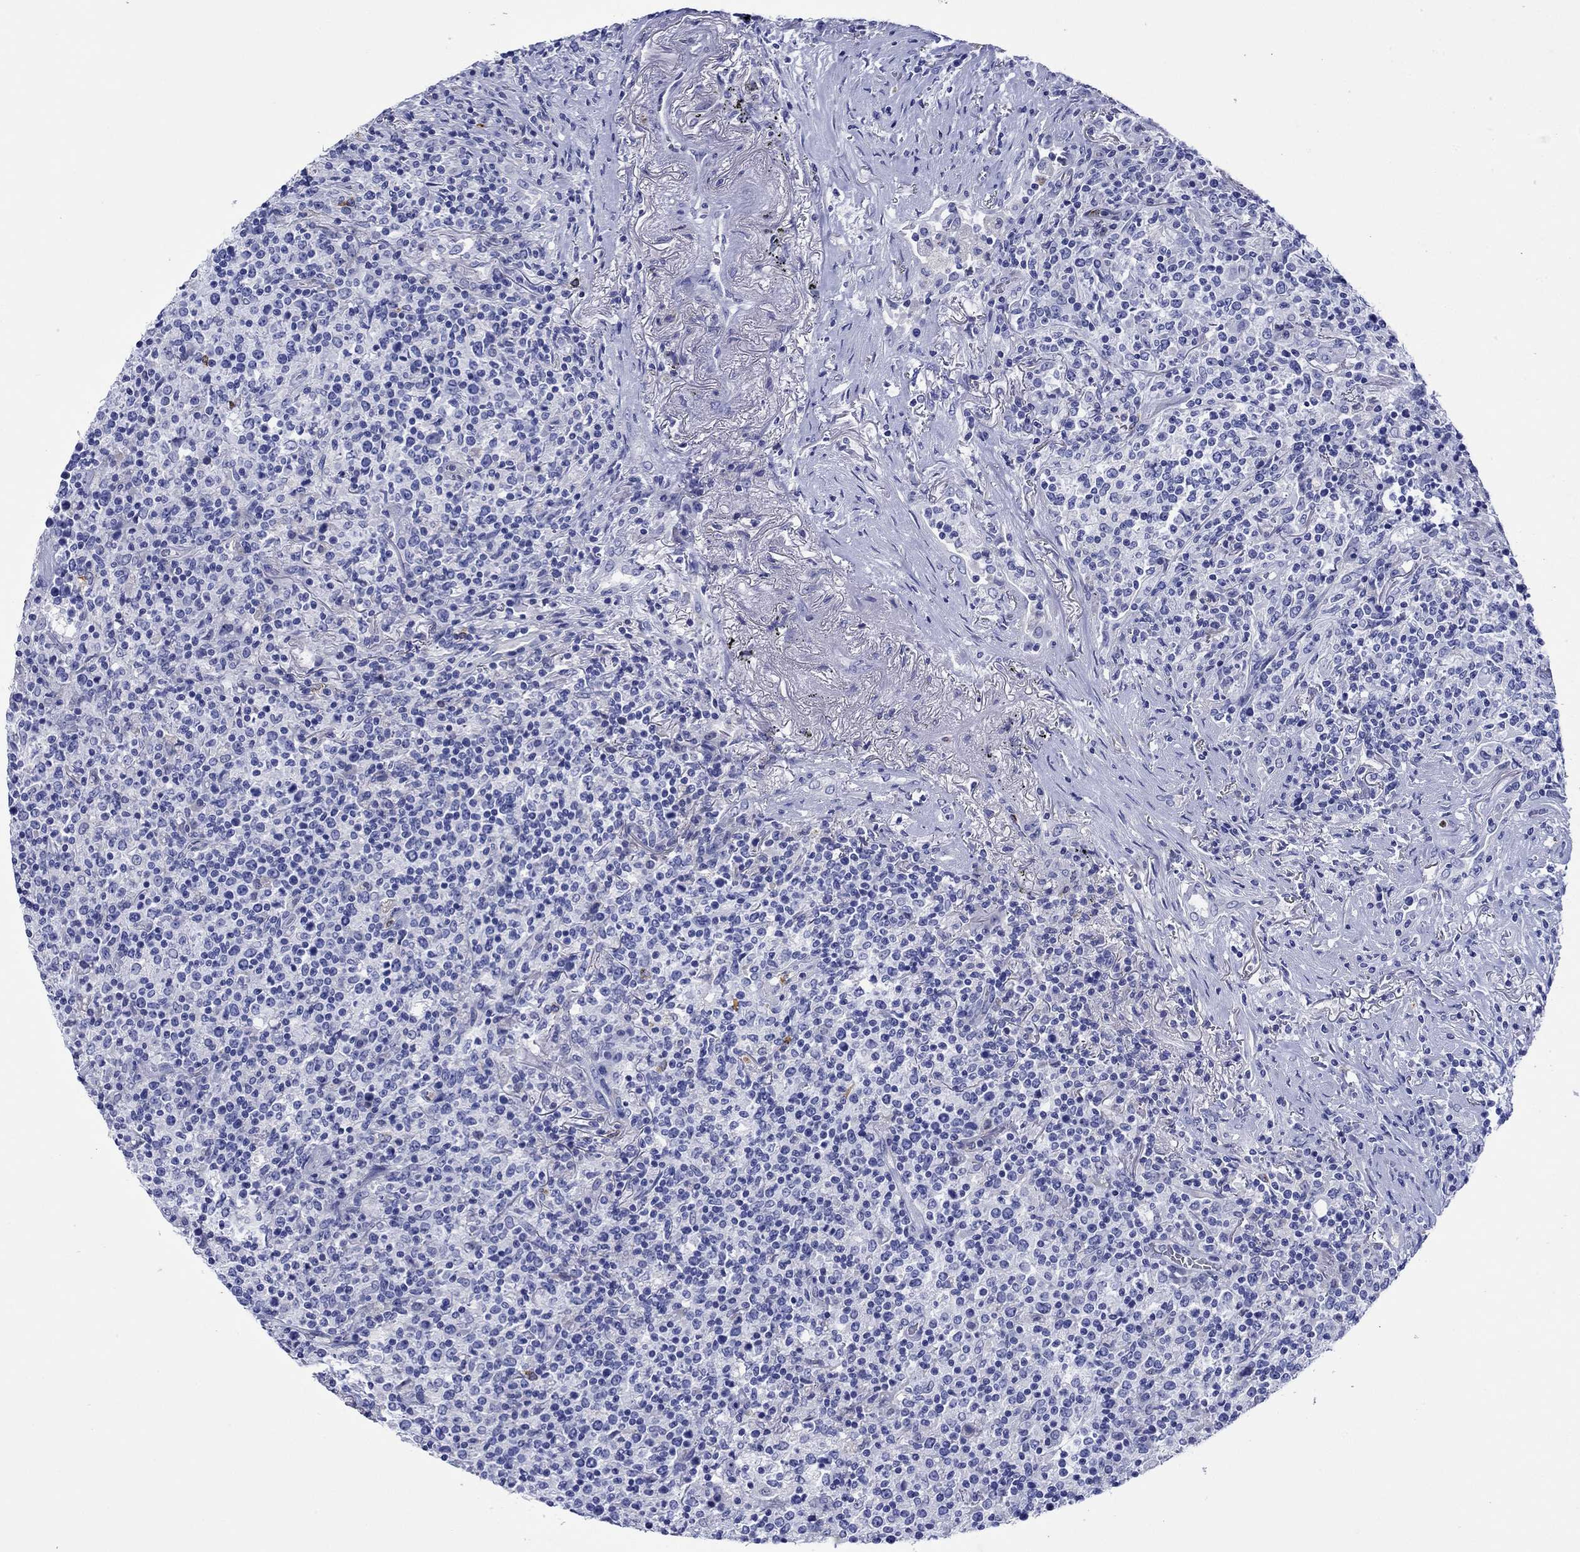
{"staining": {"intensity": "negative", "quantity": "none", "location": "none"}, "tissue": "lymphoma", "cell_type": "Tumor cells", "image_type": "cancer", "snomed": [{"axis": "morphology", "description": "Malignant lymphoma, non-Hodgkin's type, High grade"}, {"axis": "topography", "description": "Lung"}], "caption": "High magnification brightfield microscopy of lymphoma stained with DAB (brown) and counterstained with hematoxylin (blue): tumor cells show no significant positivity.", "gene": "EPX", "patient": {"sex": "male", "age": 79}}